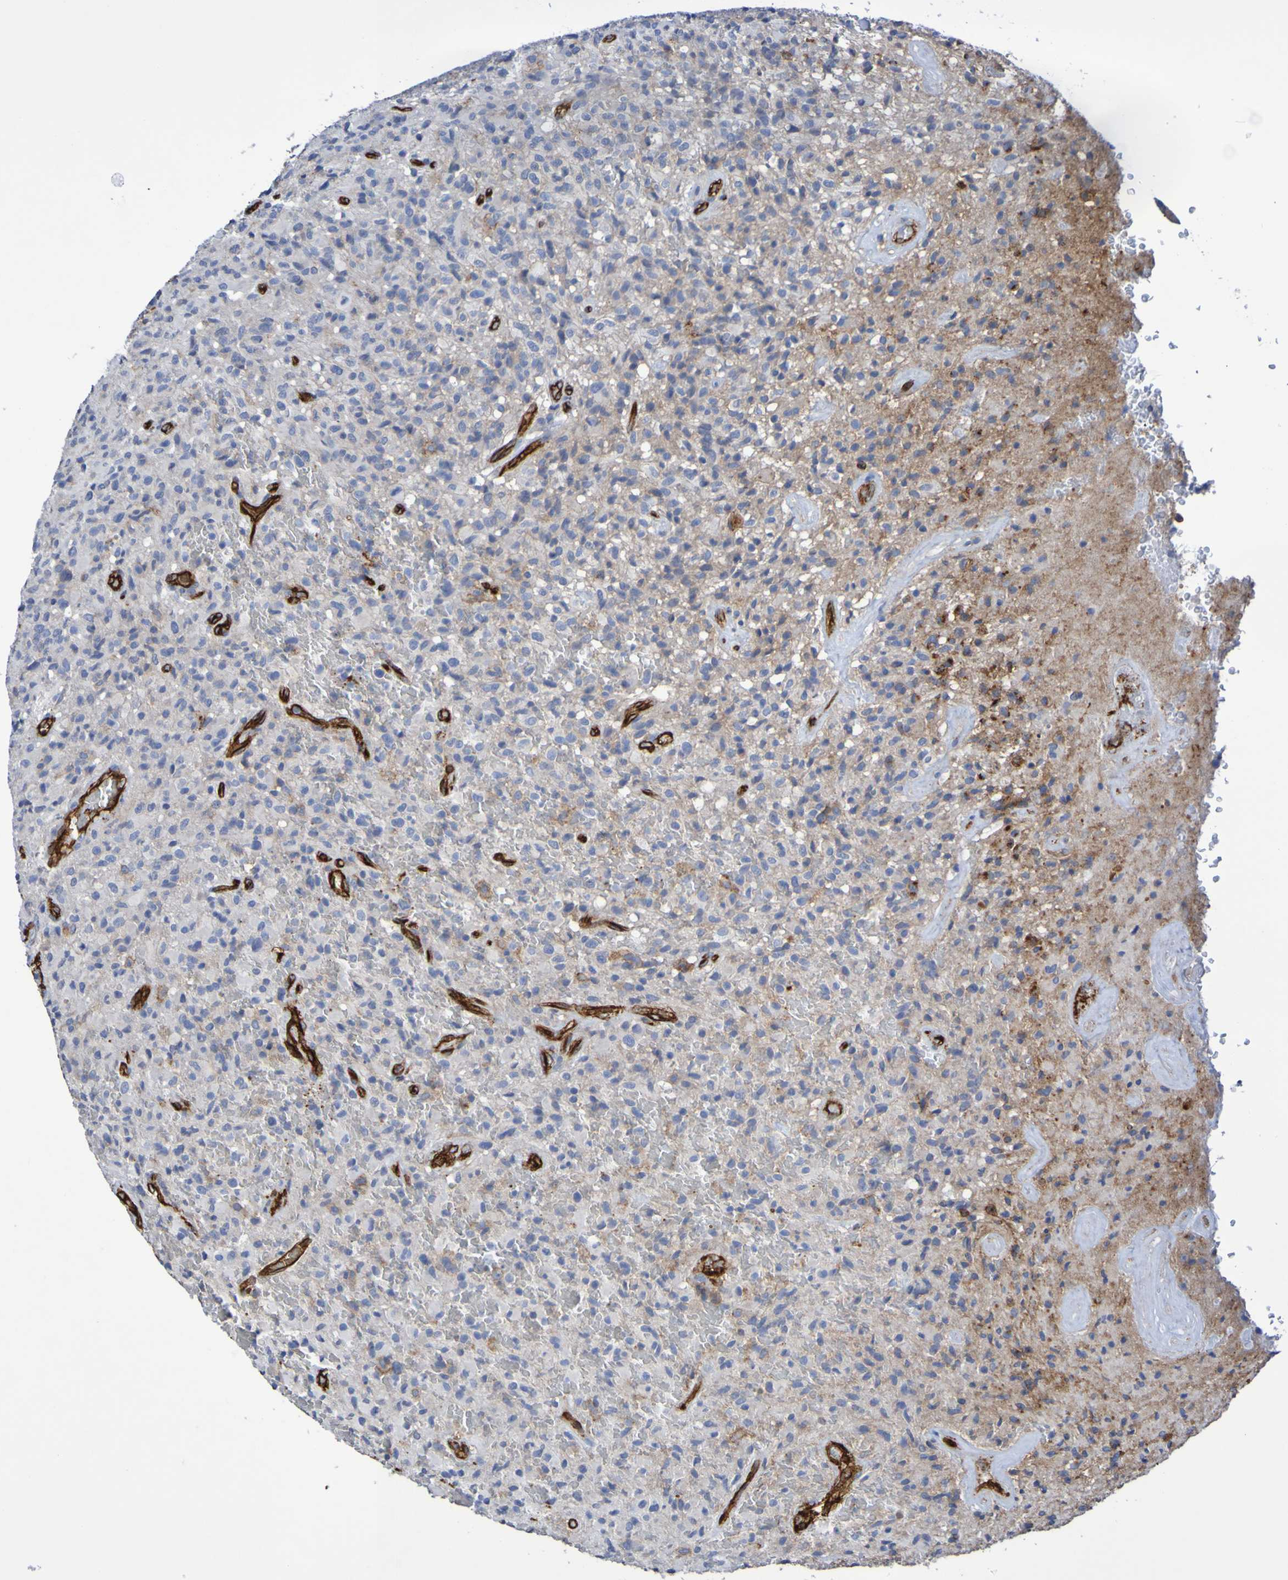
{"staining": {"intensity": "negative", "quantity": "none", "location": "none"}, "tissue": "glioma", "cell_type": "Tumor cells", "image_type": "cancer", "snomed": [{"axis": "morphology", "description": "Glioma, malignant, High grade"}, {"axis": "topography", "description": "Brain"}], "caption": "Immunohistochemistry of human malignant glioma (high-grade) reveals no expression in tumor cells.", "gene": "SLC3A2", "patient": {"sex": "male", "age": 71}}